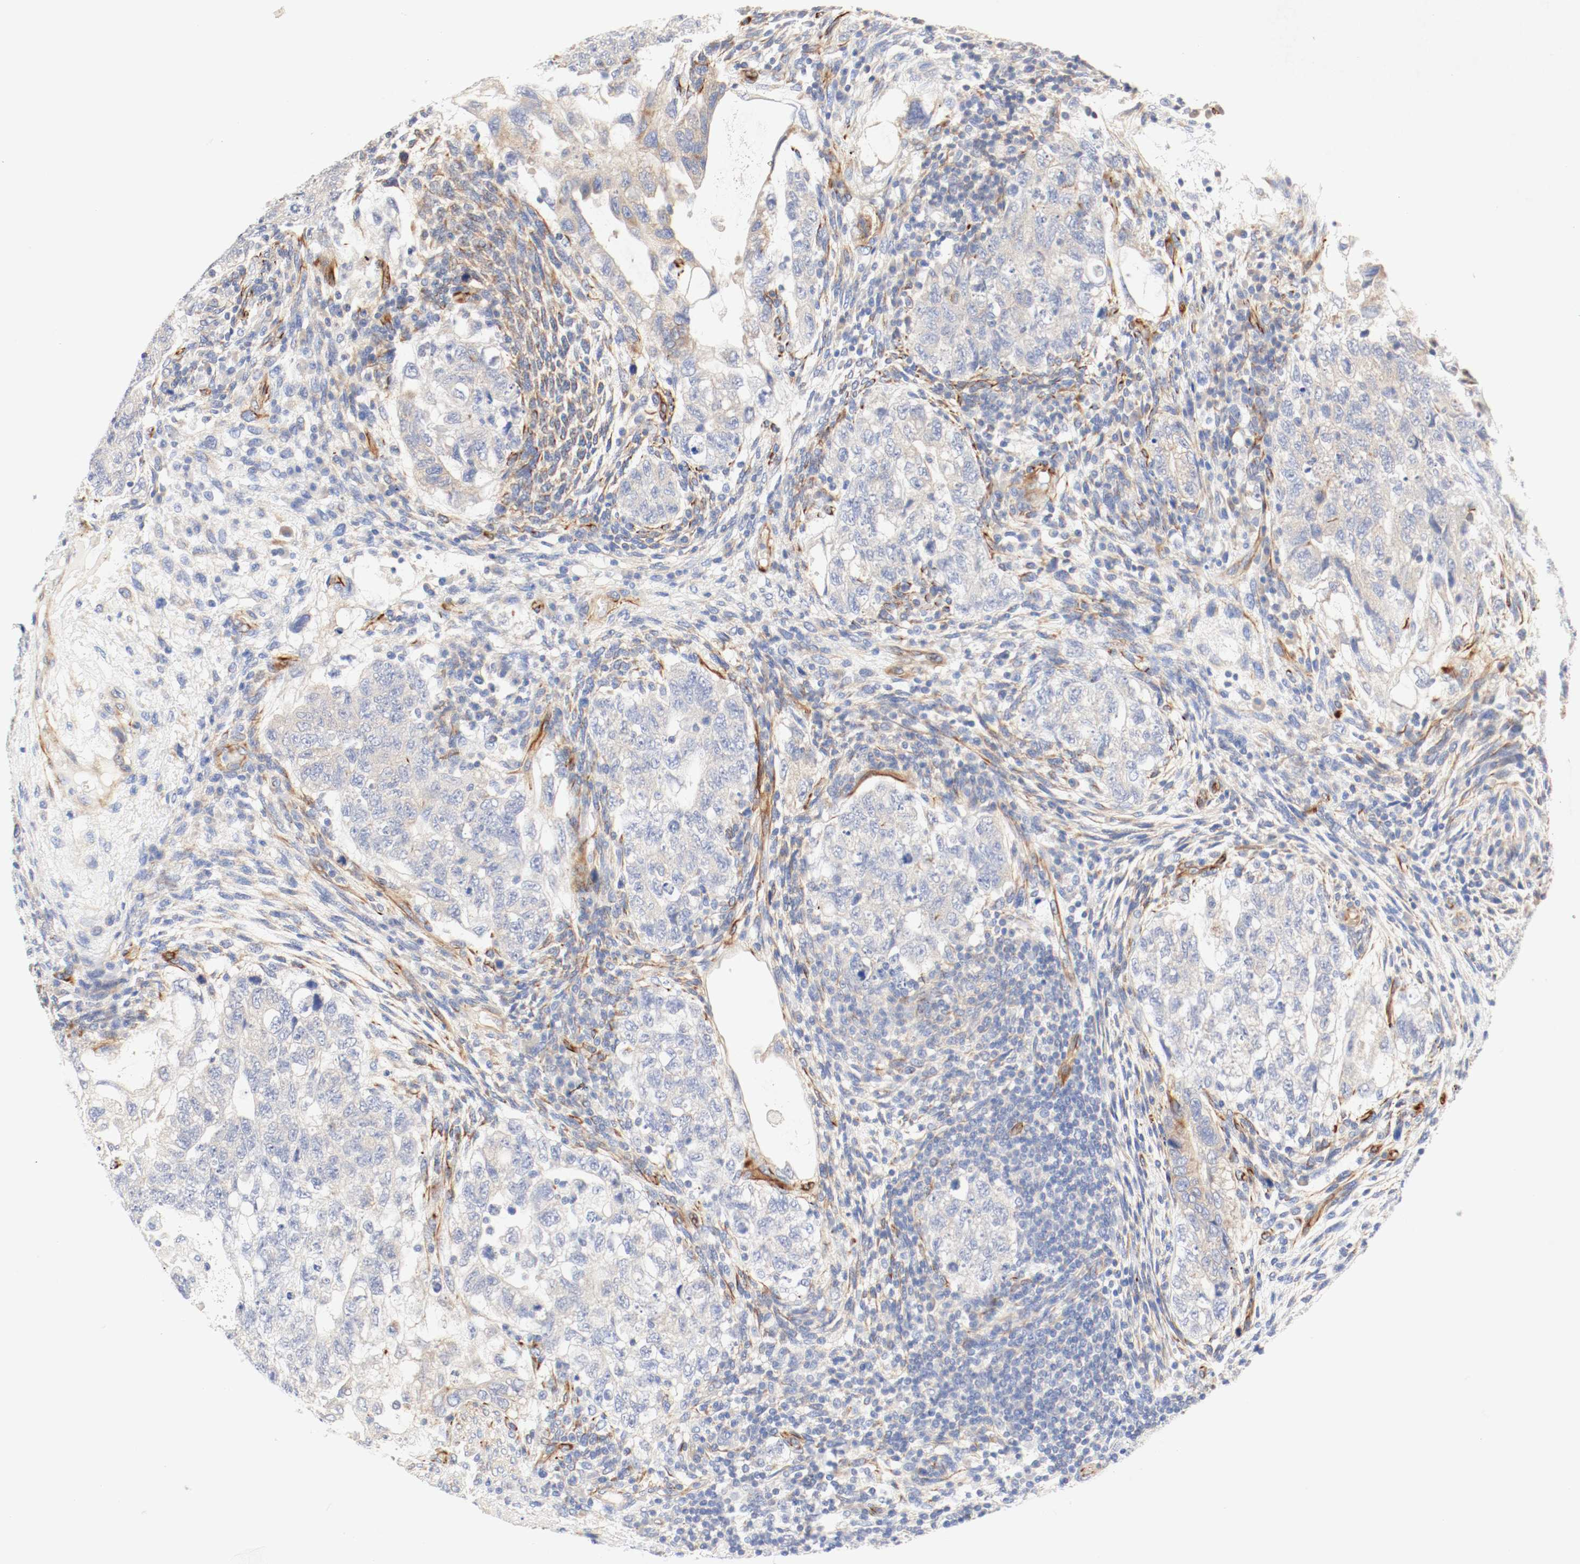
{"staining": {"intensity": "moderate", "quantity": "25%-75%", "location": "cytoplasmic/membranous"}, "tissue": "testis cancer", "cell_type": "Tumor cells", "image_type": "cancer", "snomed": [{"axis": "morphology", "description": "Normal tissue, NOS"}, {"axis": "morphology", "description": "Carcinoma, Embryonal, NOS"}, {"axis": "topography", "description": "Testis"}], "caption": "Approximately 25%-75% of tumor cells in human embryonal carcinoma (testis) exhibit moderate cytoplasmic/membranous protein expression as visualized by brown immunohistochemical staining.", "gene": "GIT1", "patient": {"sex": "male", "age": 36}}